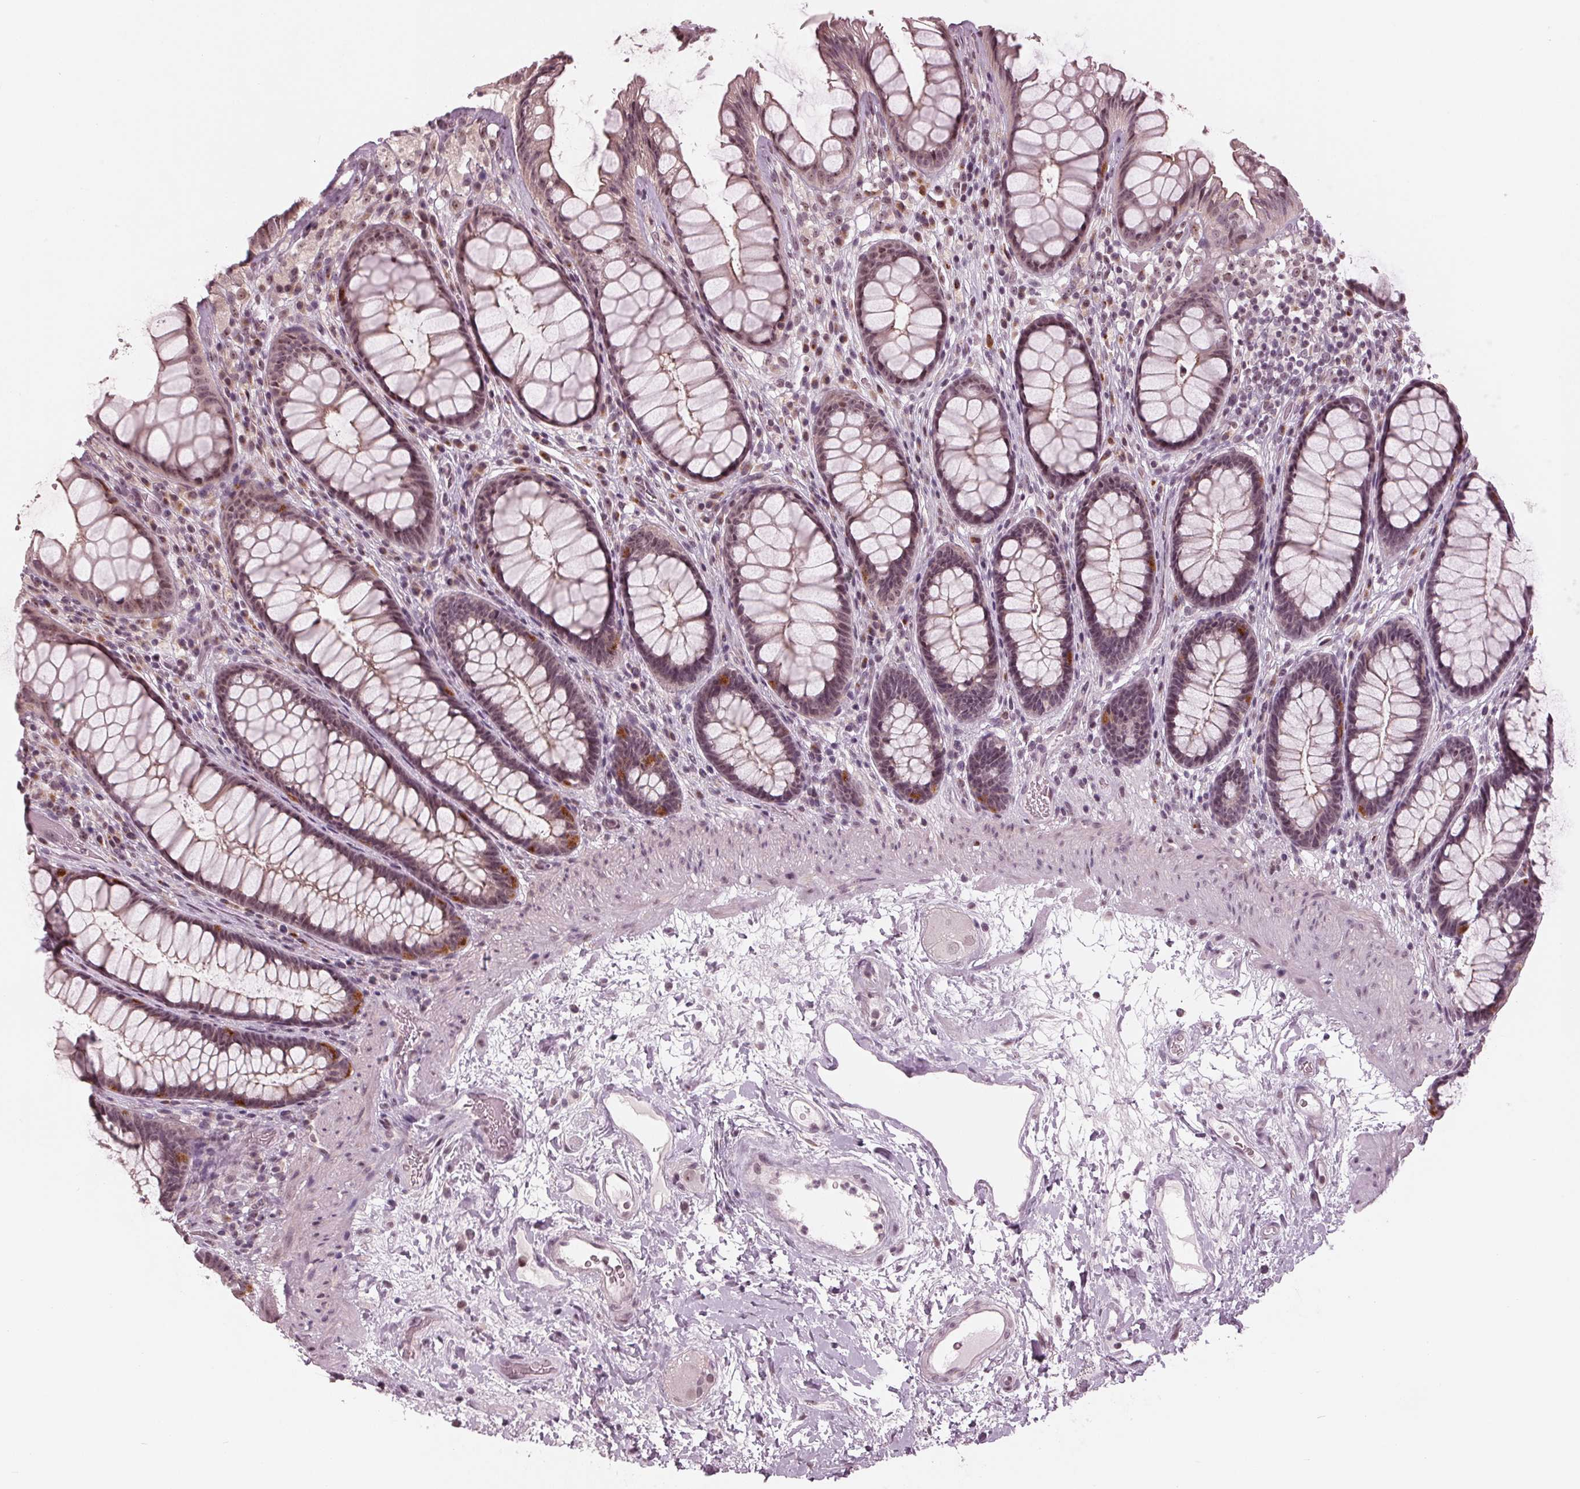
{"staining": {"intensity": "moderate", "quantity": "<25%", "location": "cytoplasmic/membranous"}, "tissue": "rectum", "cell_type": "Glandular cells", "image_type": "normal", "snomed": [{"axis": "morphology", "description": "Normal tissue, NOS"}, {"axis": "topography", "description": "Rectum"}], "caption": "Immunohistochemistry photomicrograph of benign rectum stained for a protein (brown), which reveals low levels of moderate cytoplasmic/membranous expression in approximately <25% of glandular cells.", "gene": "SLX4", "patient": {"sex": "male", "age": 72}}